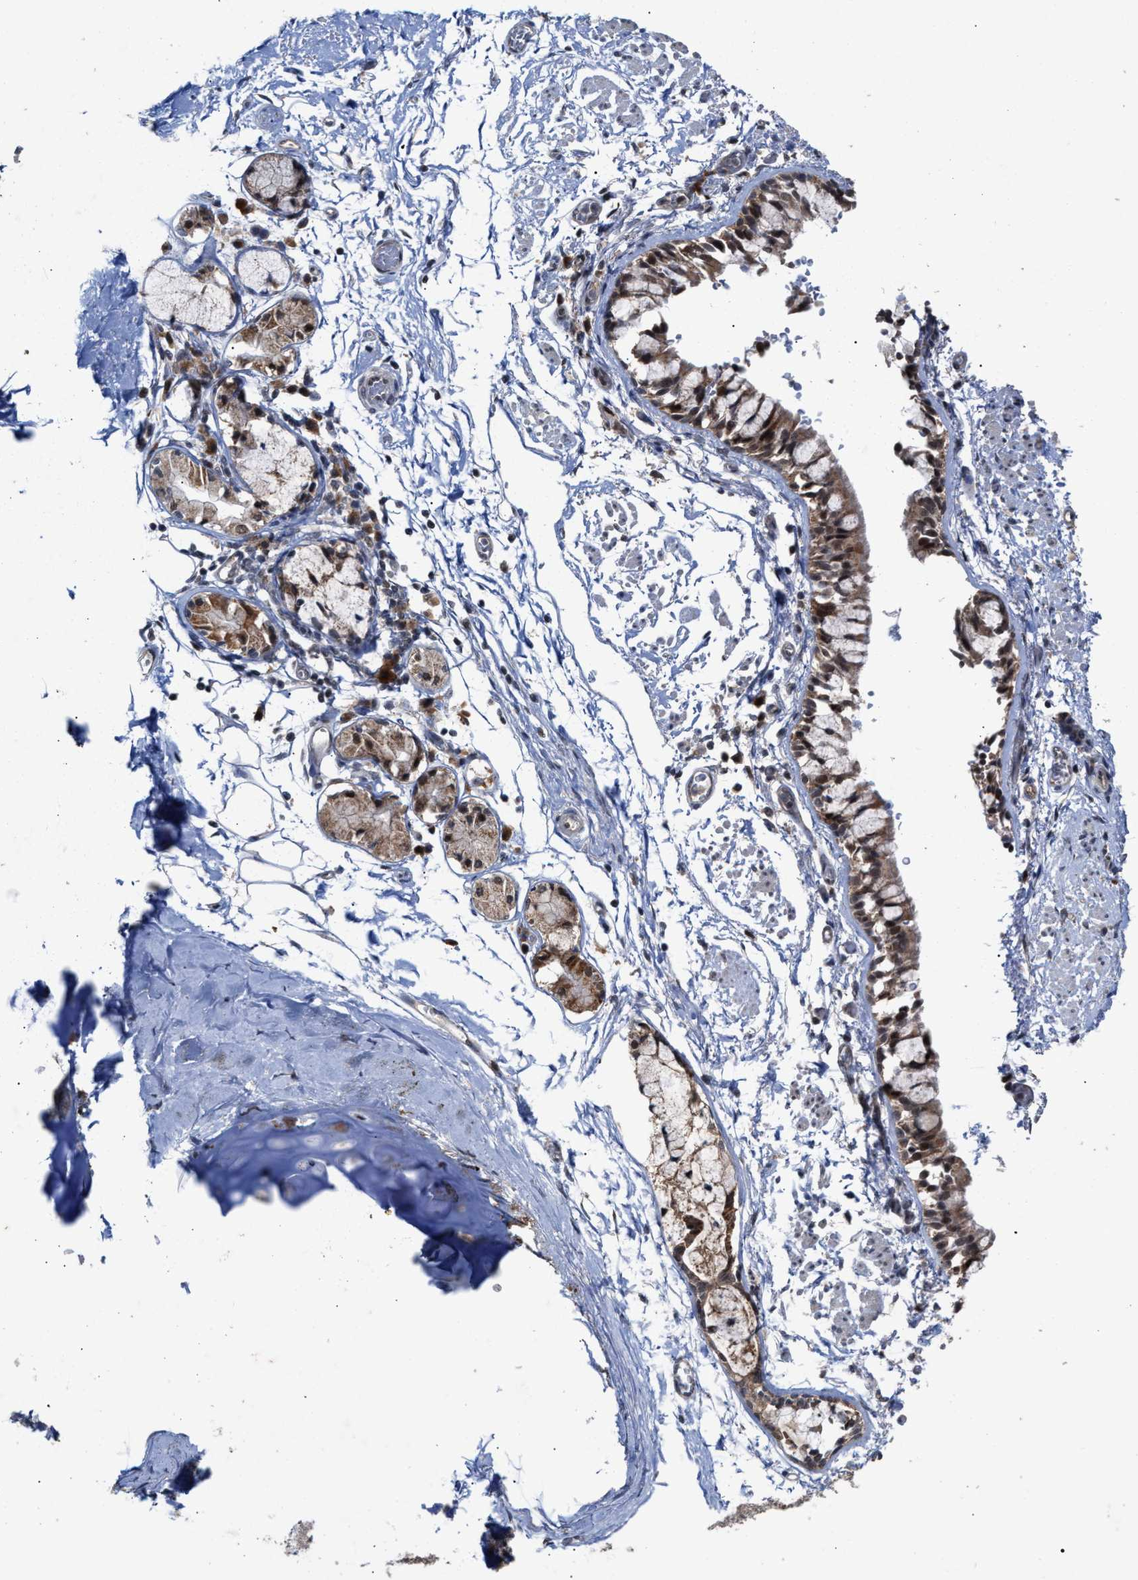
{"staining": {"intensity": "moderate", "quantity": ">75%", "location": "nuclear"}, "tissue": "adipose tissue", "cell_type": "Adipocytes", "image_type": "normal", "snomed": [{"axis": "morphology", "description": "Normal tissue, NOS"}, {"axis": "topography", "description": "Cartilage tissue"}, {"axis": "topography", "description": "Lung"}], "caption": "A micrograph of human adipose tissue stained for a protein displays moderate nuclear brown staining in adipocytes.", "gene": "MKNK2", "patient": {"sex": "female", "age": 77}}